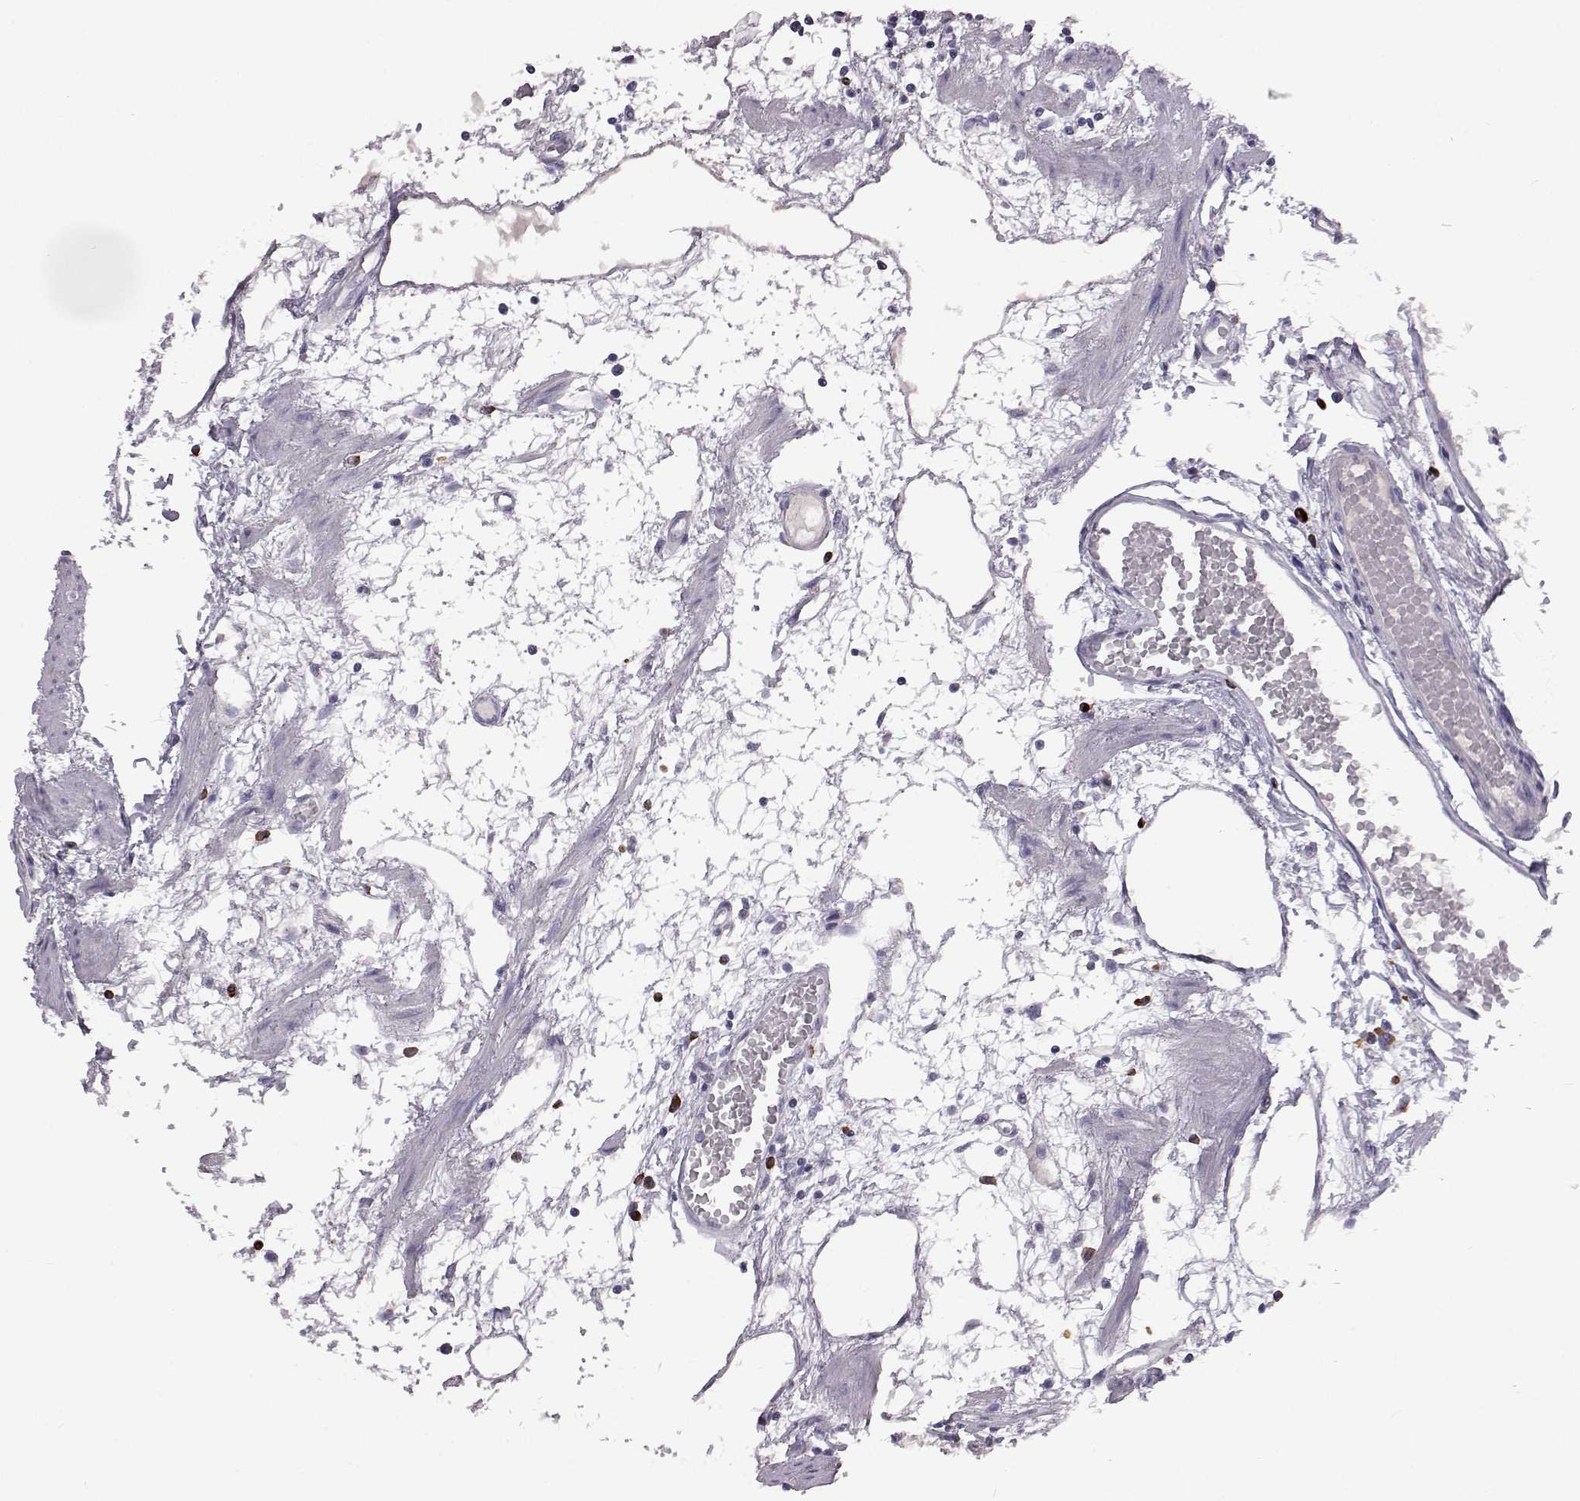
{"staining": {"intensity": "weak", "quantity": "25%-75%", "location": "cytoplasmic/membranous"}, "tissue": "stomach", "cell_type": "Glandular cells", "image_type": "normal", "snomed": [{"axis": "morphology", "description": "Normal tissue, NOS"}, {"axis": "topography", "description": "Stomach"}], "caption": "Glandular cells exhibit low levels of weak cytoplasmic/membranous staining in approximately 25%-75% of cells in unremarkable human stomach.", "gene": "ADGRG5", "patient": {"sex": "male", "age": 55}}